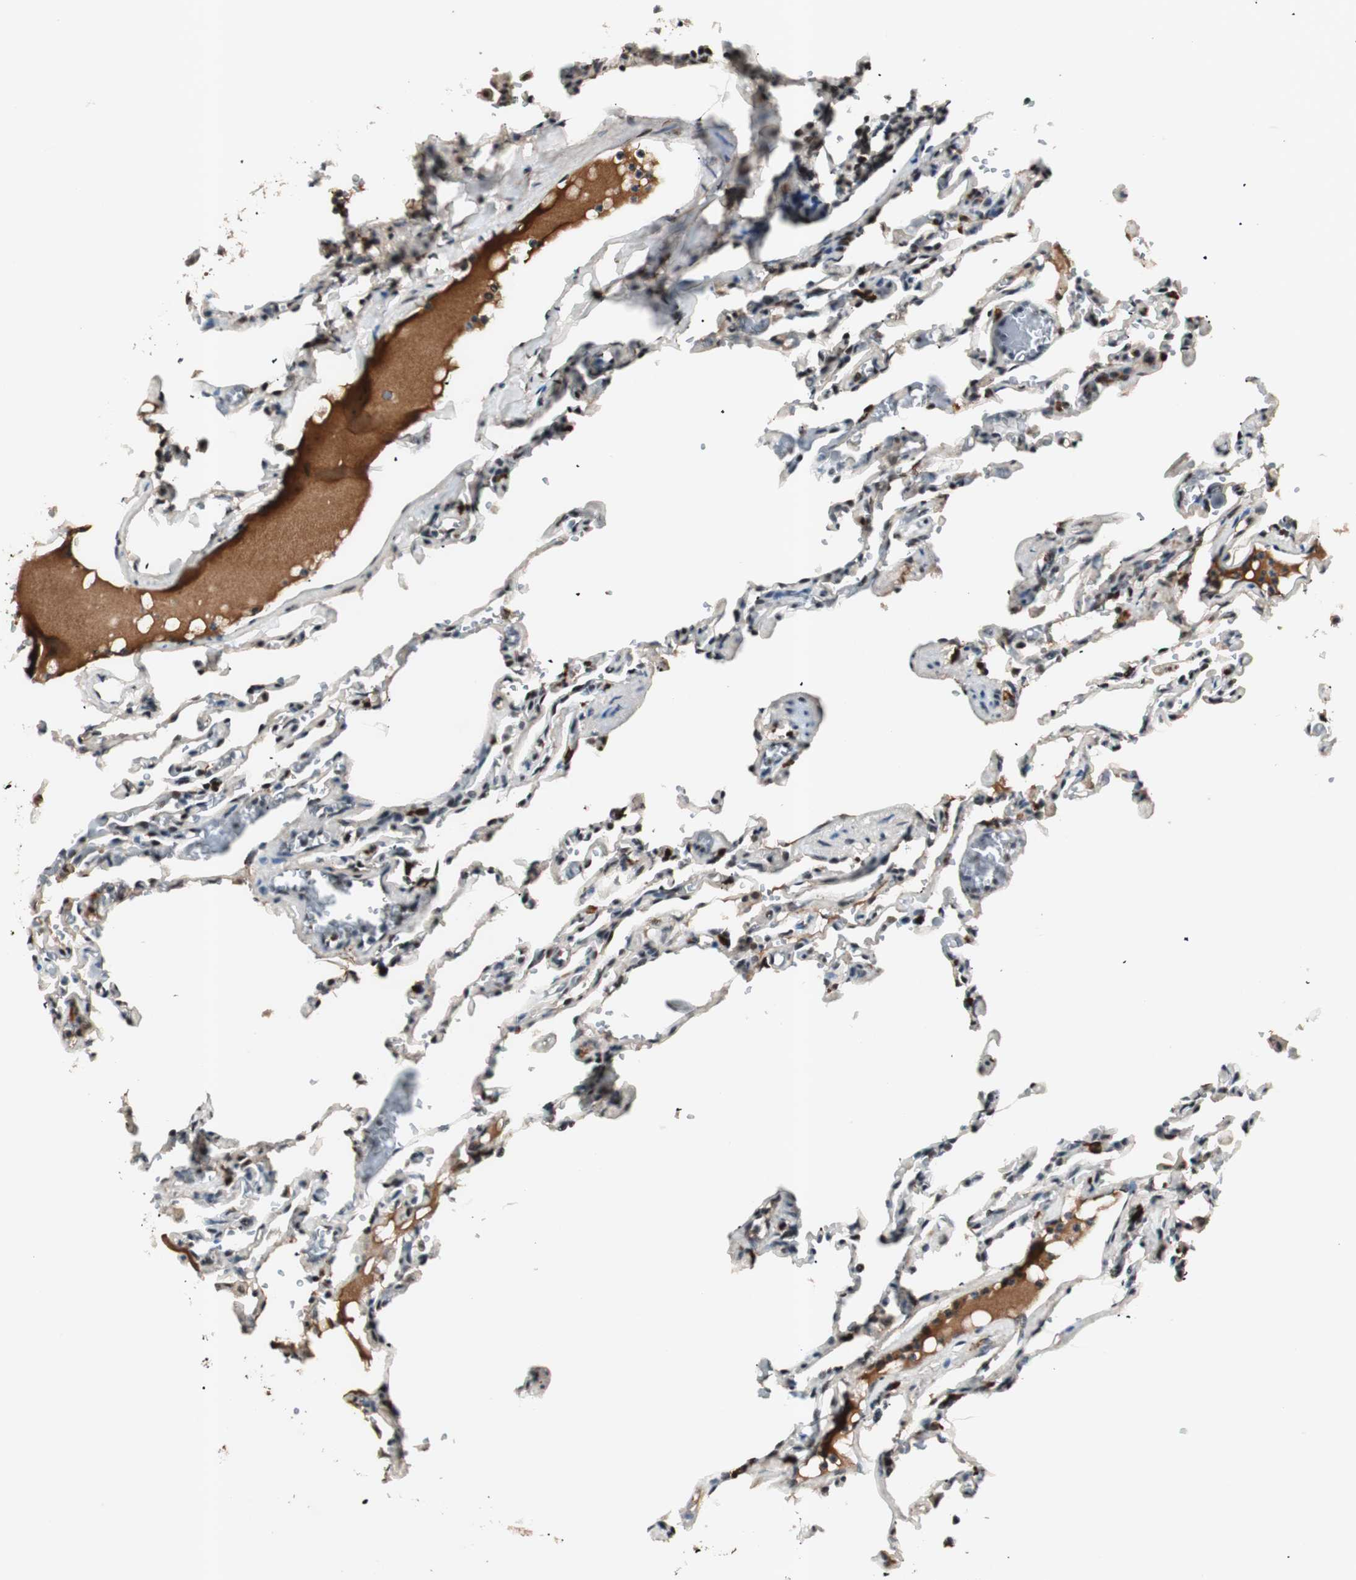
{"staining": {"intensity": "weak", "quantity": "<25%", "location": "nuclear"}, "tissue": "lung", "cell_type": "Alveolar cells", "image_type": "normal", "snomed": [{"axis": "morphology", "description": "Normal tissue, NOS"}, {"axis": "topography", "description": "Lung"}], "caption": "DAB (3,3'-diaminobenzidine) immunohistochemical staining of benign lung demonstrates no significant positivity in alveolar cells. Nuclei are stained in blue.", "gene": "NFRKB", "patient": {"sex": "male", "age": 21}}